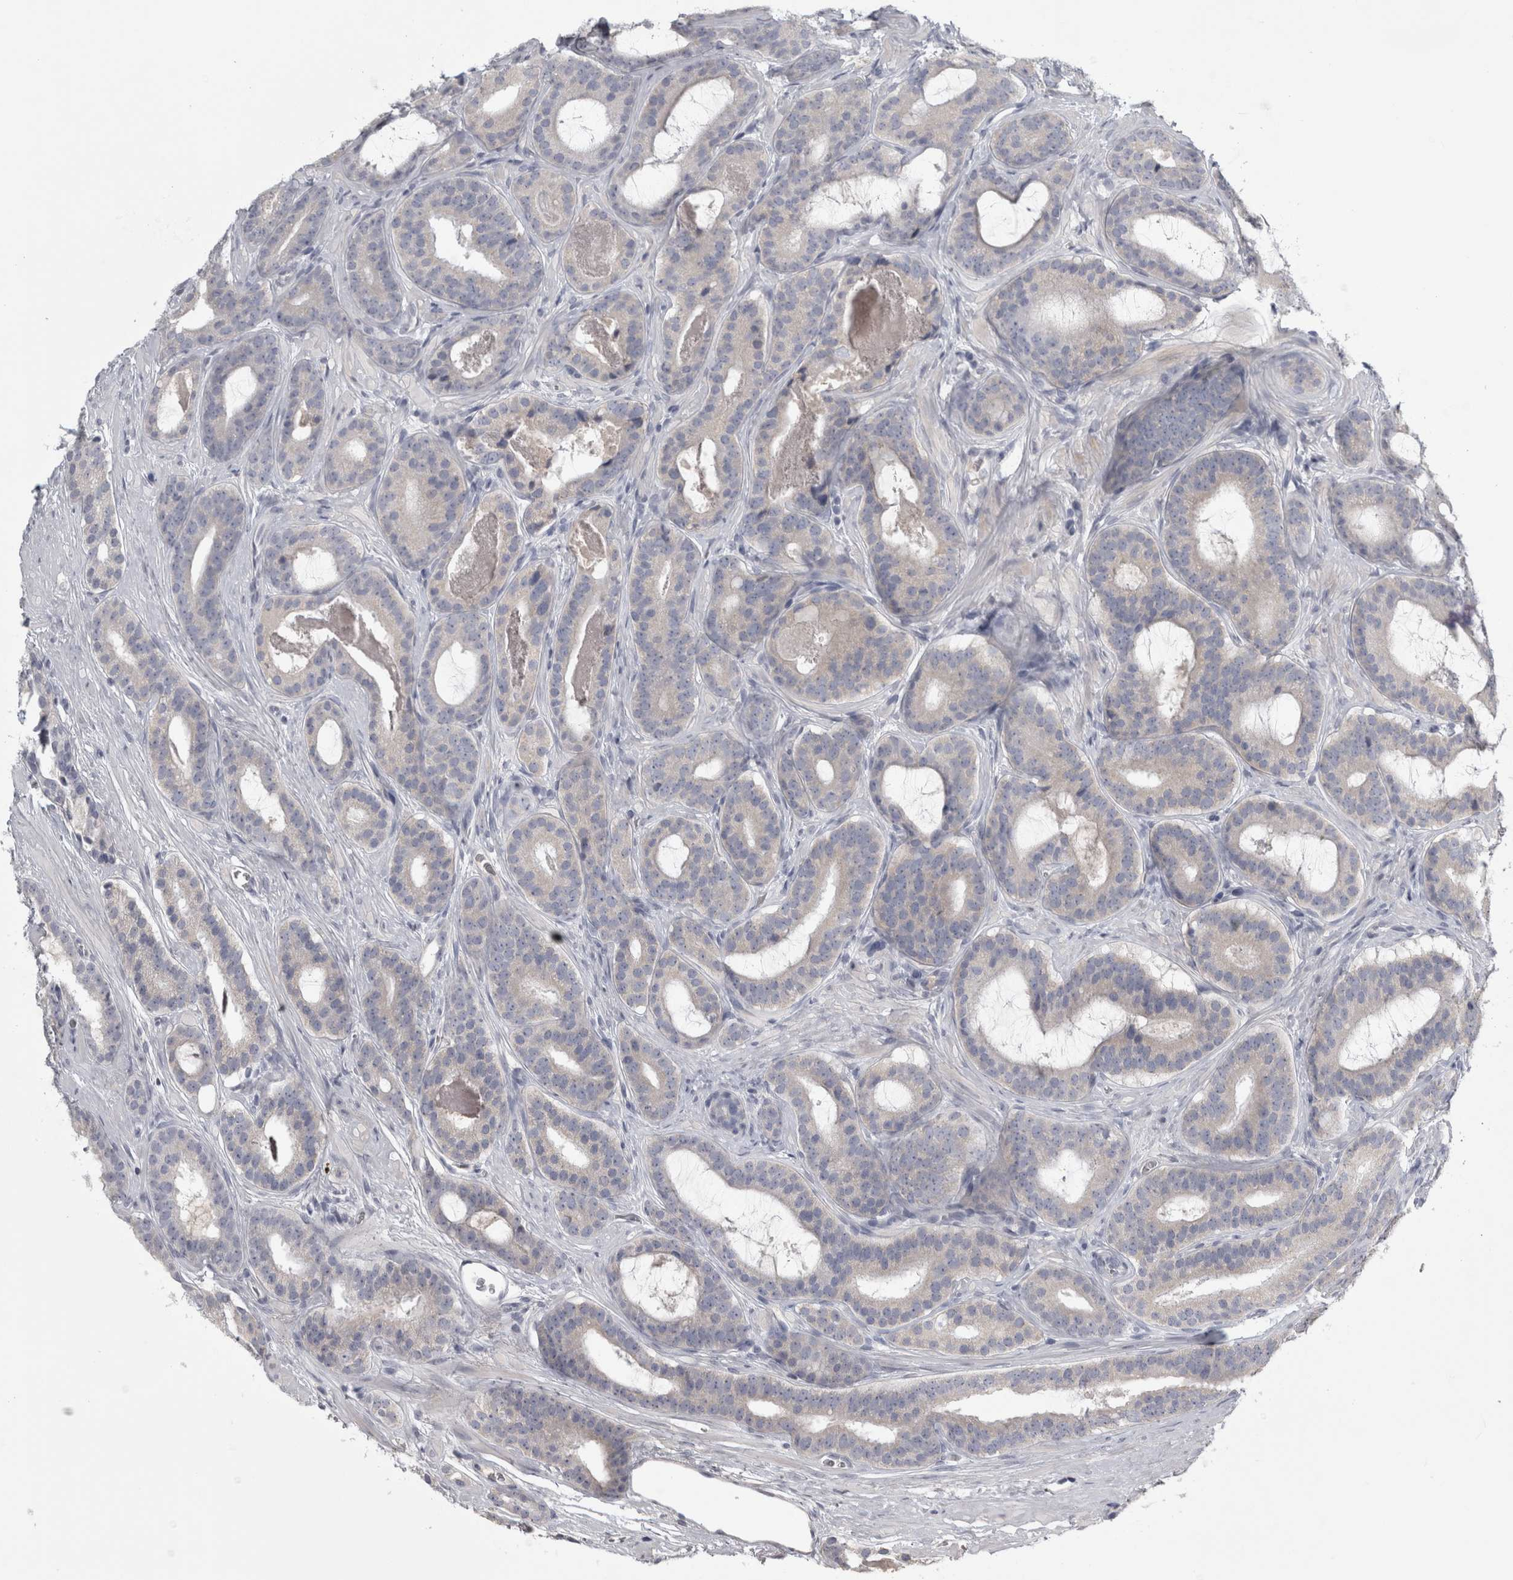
{"staining": {"intensity": "negative", "quantity": "none", "location": "none"}, "tissue": "prostate cancer", "cell_type": "Tumor cells", "image_type": "cancer", "snomed": [{"axis": "morphology", "description": "Adenocarcinoma, High grade"}, {"axis": "topography", "description": "Prostate"}], "caption": "Prostate cancer (adenocarcinoma (high-grade)) was stained to show a protein in brown. There is no significant positivity in tumor cells.", "gene": "ENPP7", "patient": {"sex": "male", "age": 60}}